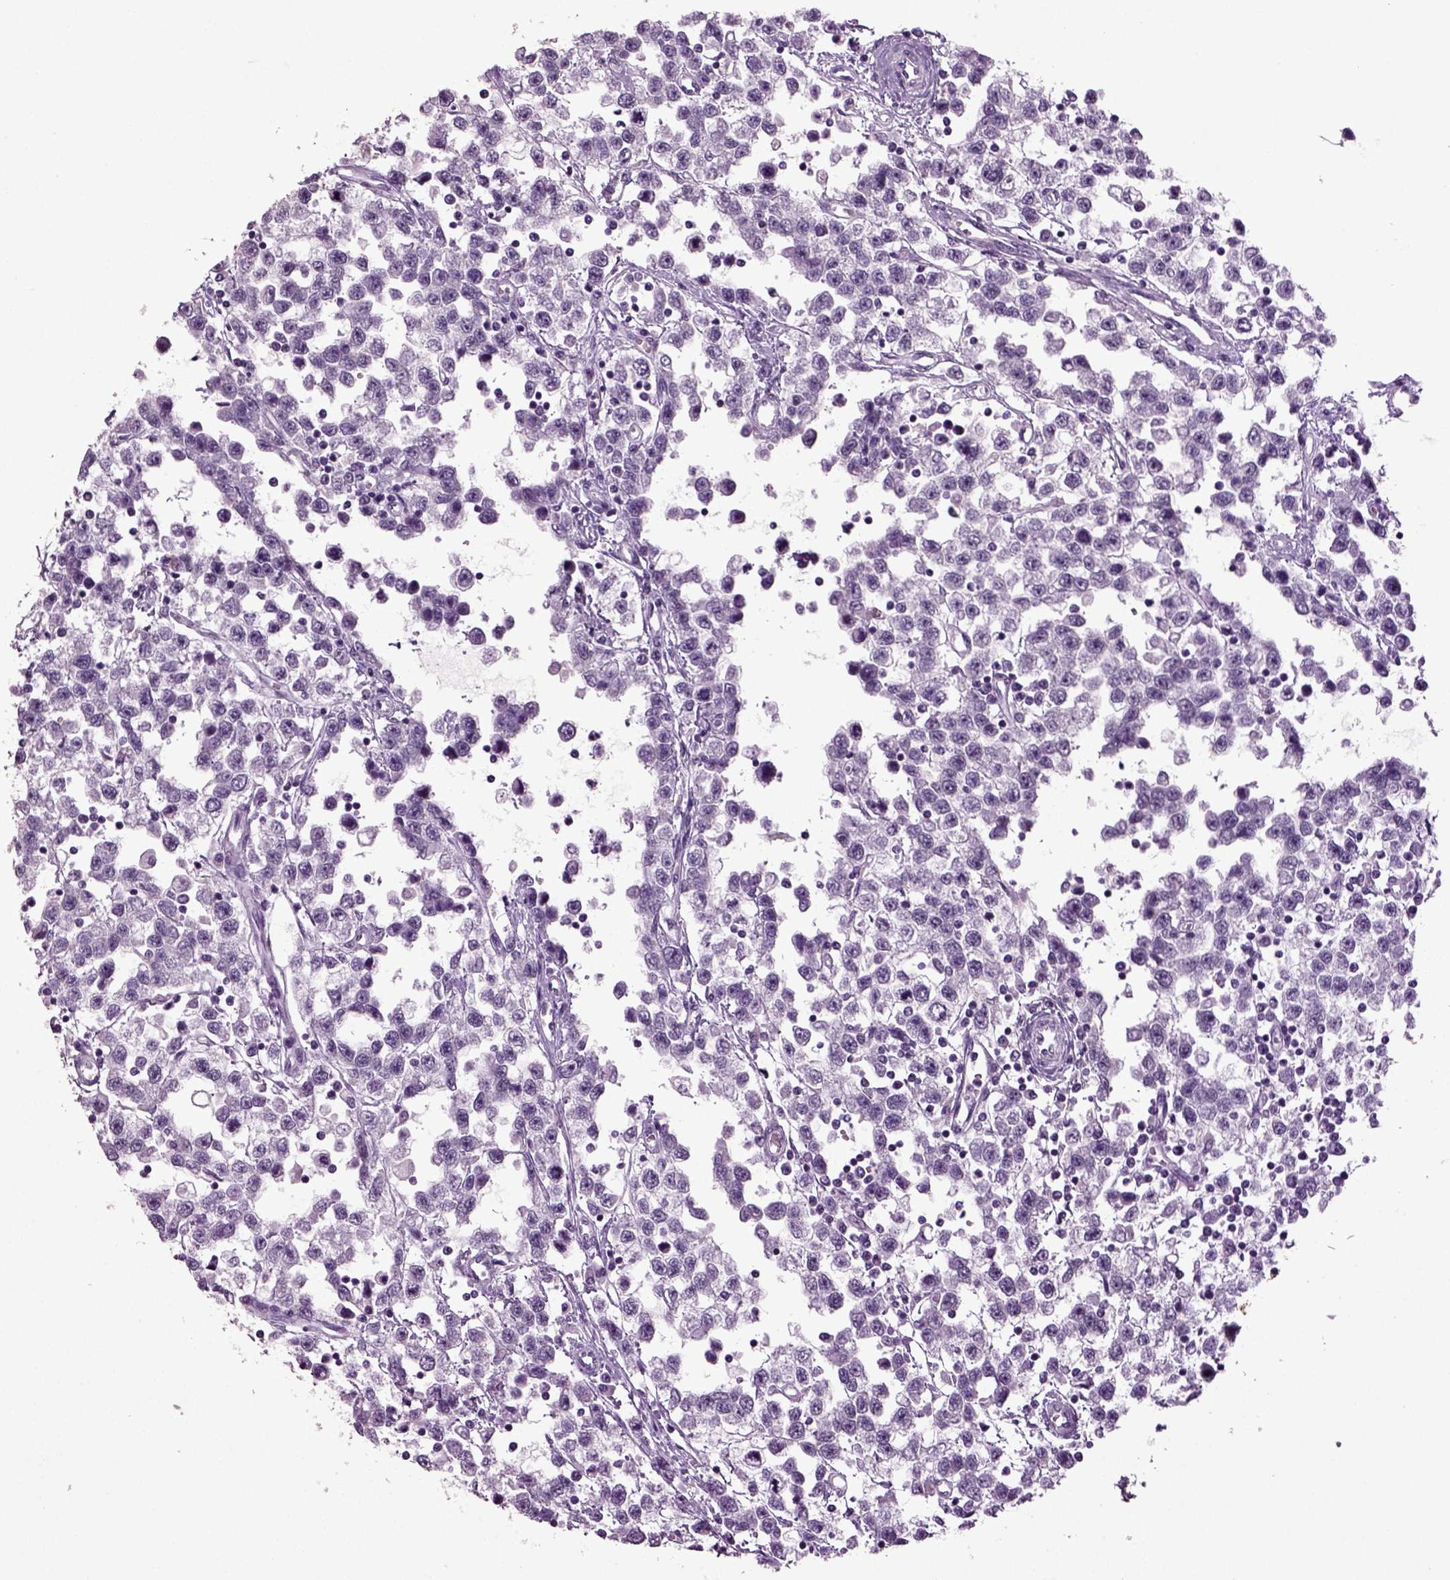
{"staining": {"intensity": "negative", "quantity": "none", "location": "none"}, "tissue": "testis cancer", "cell_type": "Tumor cells", "image_type": "cancer", "snomed": [{"axis": "morphology", "description": "Seminoma, NOS"}, {"axis": "topography", "description": "Testis"}], "caption": "This photomicrograph is of seminoma (testis) stained with immunohistochemistry (IHC) to label a protein in brown with the nuclei are counter-stained blue. There is no expression in tumor cells. Nuclei are stained in blue.", "gene": "SLC17A6", "patient": {"sex": "male", "age": 34}}